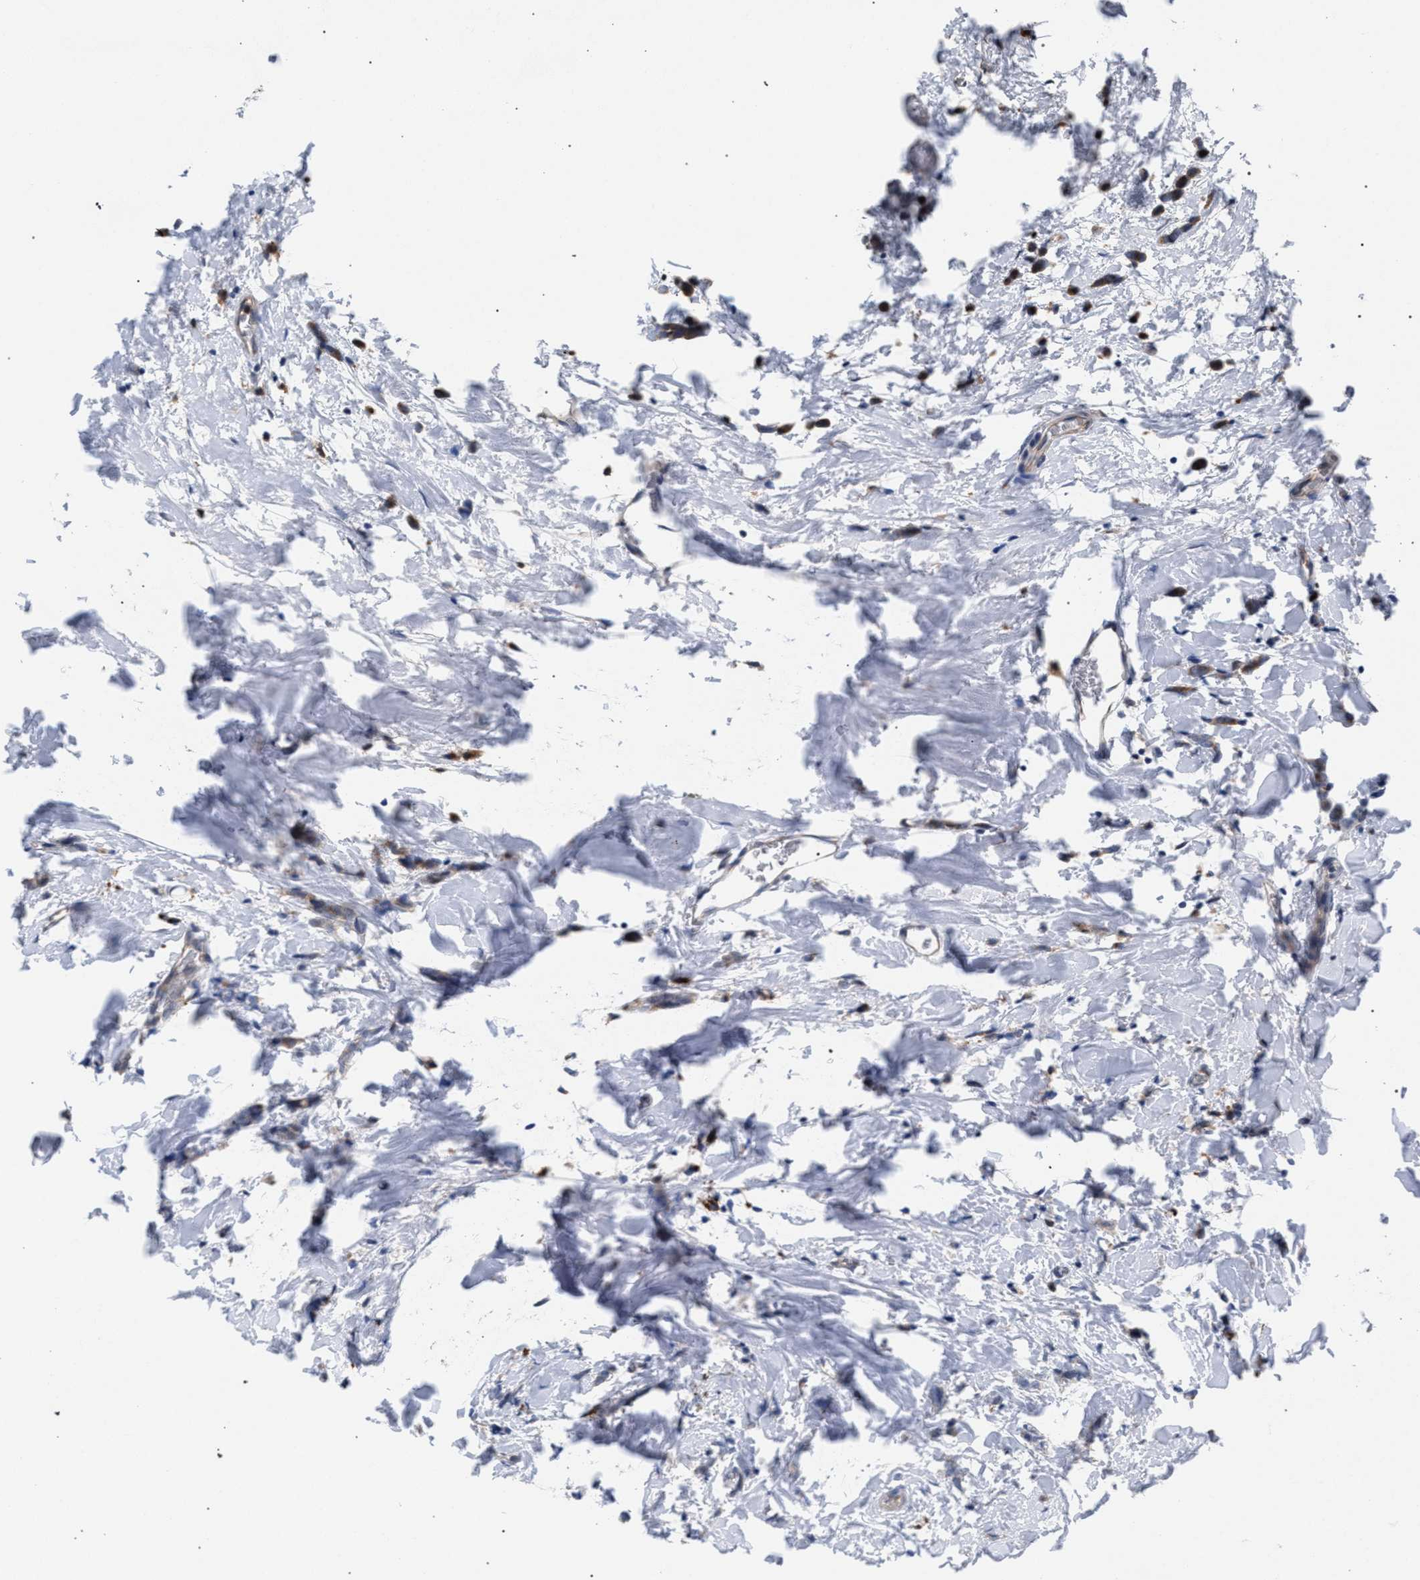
{"staining": {"intensity": "moderate", "quantity": ">75%", "location": "cytoplasmic/membranous"}, "tissue": "breast cancer", "cell_type": "Tumor cells", "image_type": "cancer", "snomed": [{"axis": "morphology", "description": "Lobular carcinoma"}, {"axis": "topography", "description": "Breast"}], "caption": "Breast lobular carcinoma stained for a protein (brown) demonstrates moderate cytoplasmic/membranous positive staining in approximately >75% of tumor cells.", "gene": "RNF135", "patient": {"sex": "female", "age": 60}}